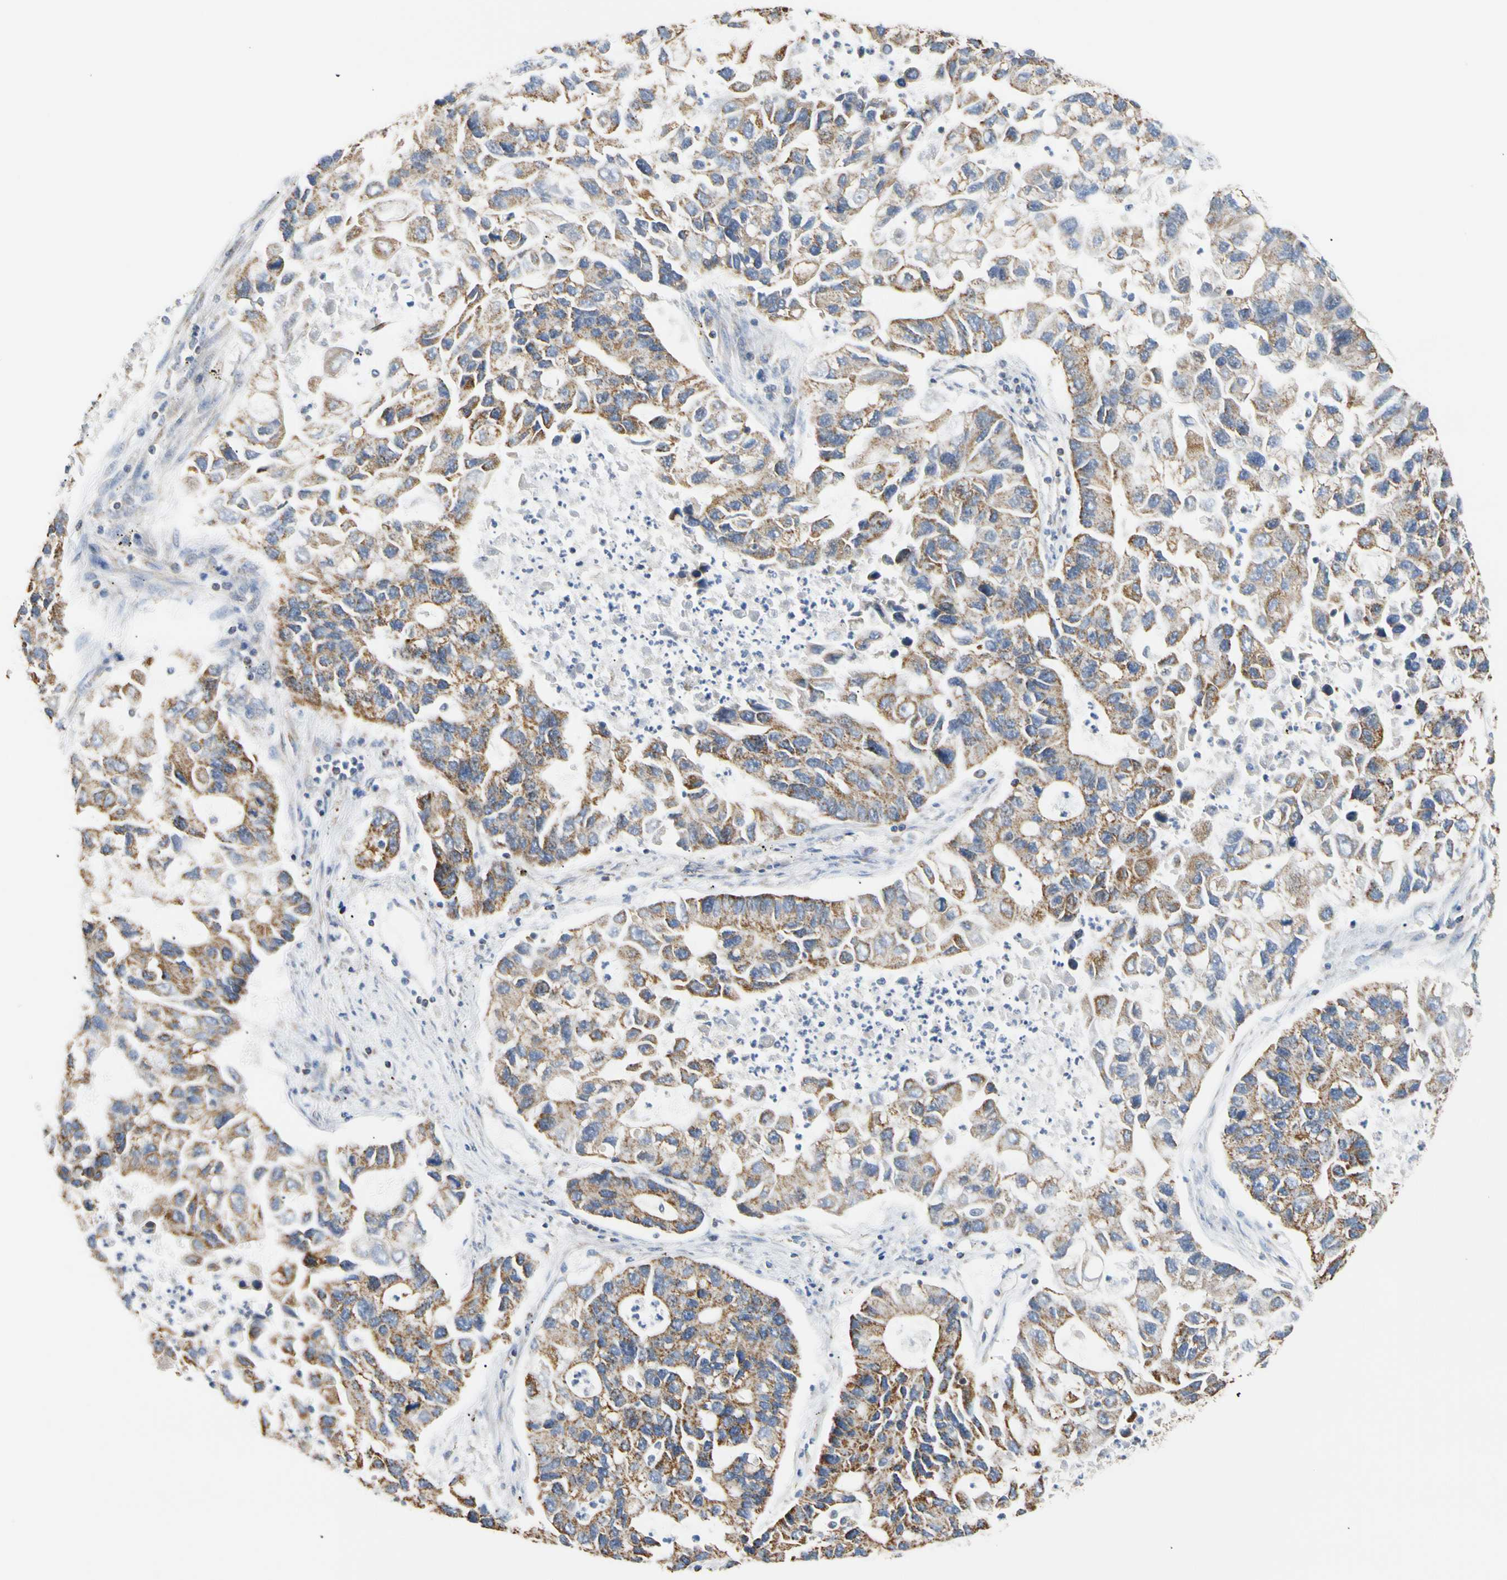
{"staining": {"intensity": "moderate", "quantity": ">75%", "location": "cytoplasmic/membranous"}, "tissue": "lung cancer", "cell_type": "Tumor cells", "image_type": "cancer", "snomed": [{"axis": "morphology", "description": "Adenocarcinoma, NOS"}, {"axis": "topography", "description": "Lung"}], "caption": "Protein staining by IHC displays moderate cytoplasmic/membranous expression in about >75% of tumor cells in lung cancer.", "gene": "PLGRKT", "patient": {"sex": "female", "age": 51}}